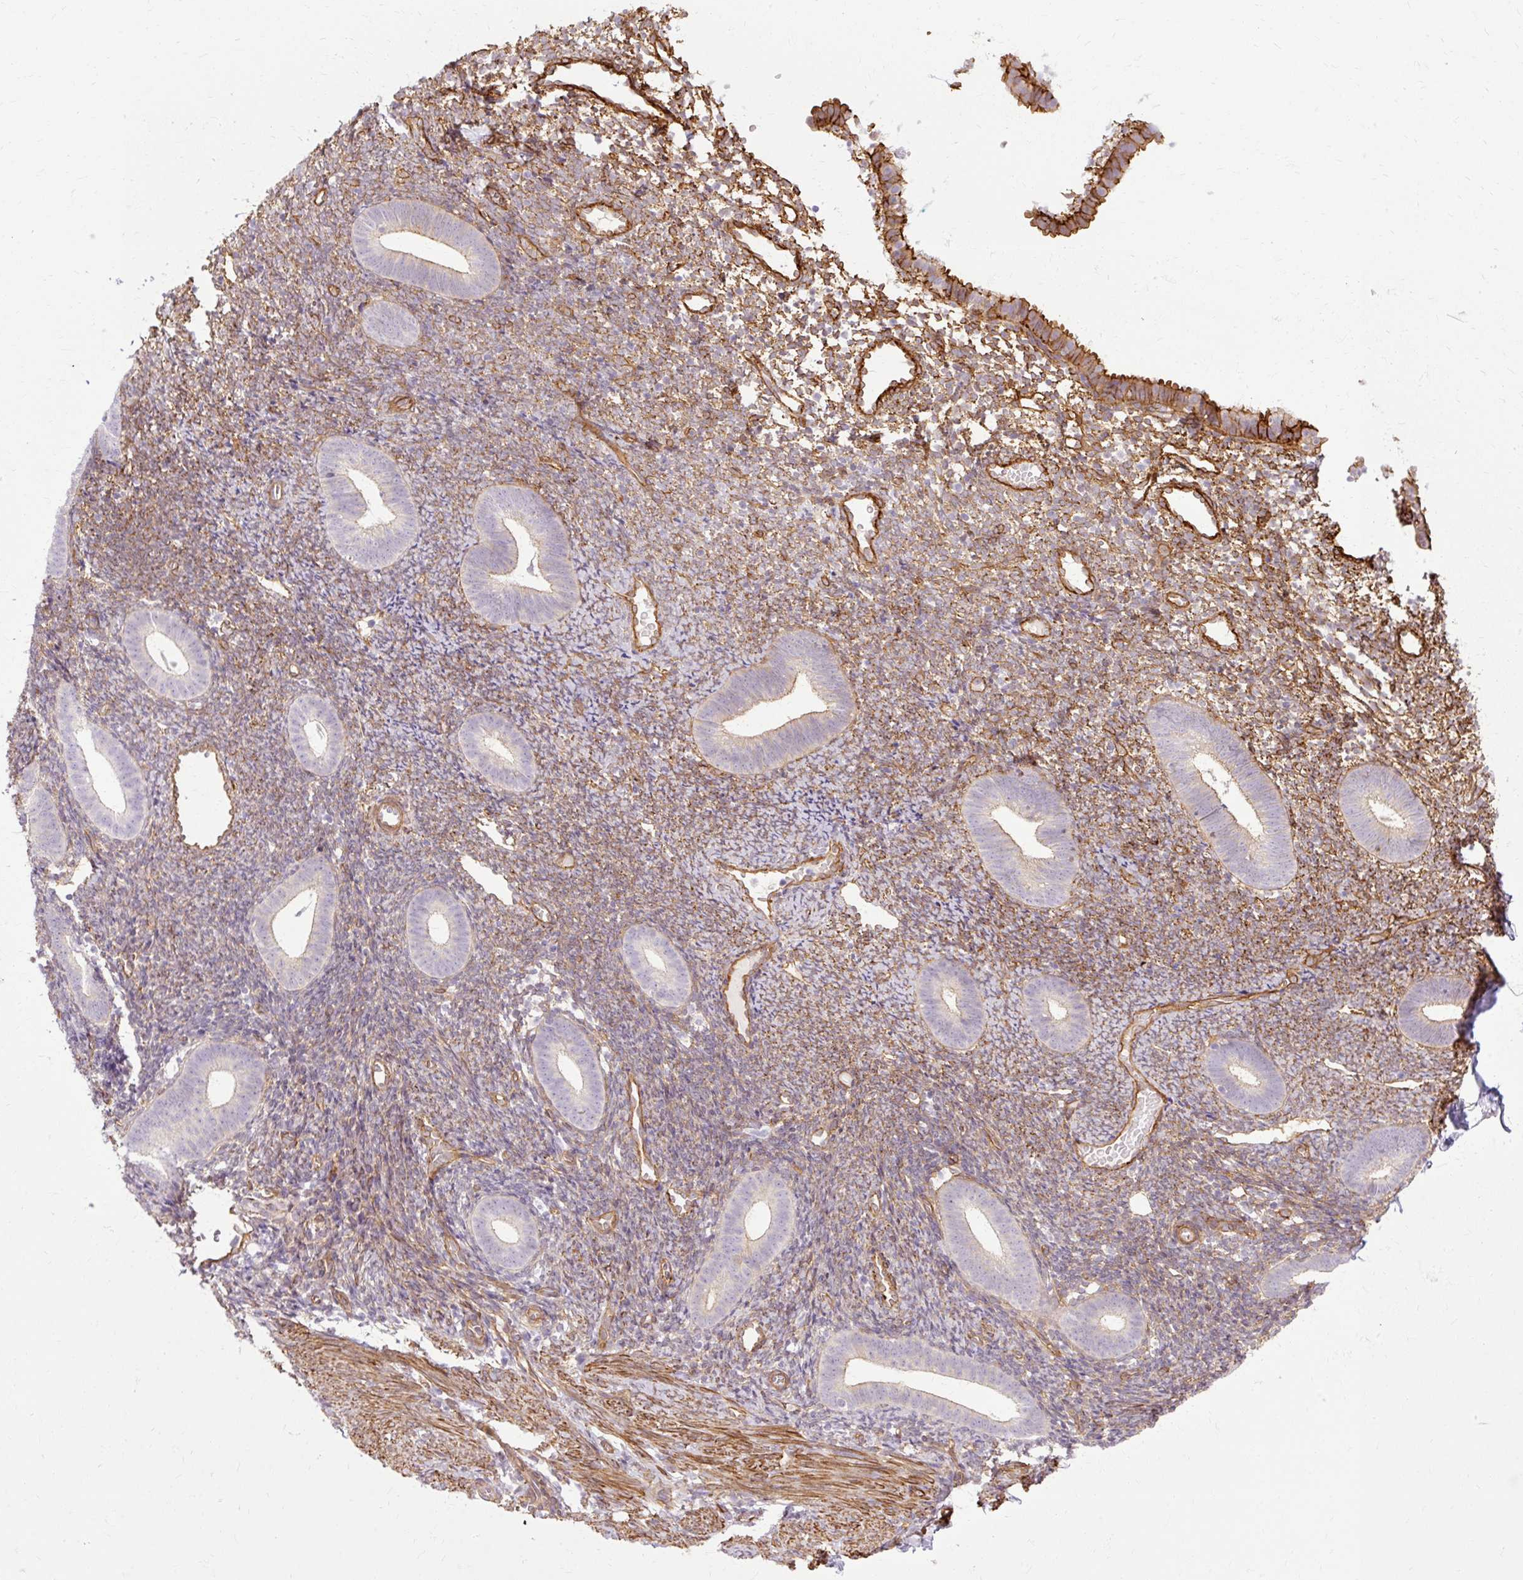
{"staining": {"intensity": "moderate", "quantity": "25%-75%", "location": "cytoplasmic/membranous"}, "tissue": "endometrium", "cell_type": "Cells in endometrial stroma", "image_type": "normal", "snomed": [{"axis": "morphology", "description": "Normal tissue, NOS"}, {"axis": "topography", "description": "Endometrium"}], "caption": "Cells in endometrial stroma demonstrate medium levels of moderate cytoplasmic/membranous expression in about 25%-75% of cells in benign human endometrium. The staining was performed using DAB (3,3'-diaminobenzidine) to visualize the protein expression in brown, while the nuclei were stained in blue with hematoxylin (Magnification: 20x).", "gene": "CNN3", "patient": {"sex": "female", "age": 39}}